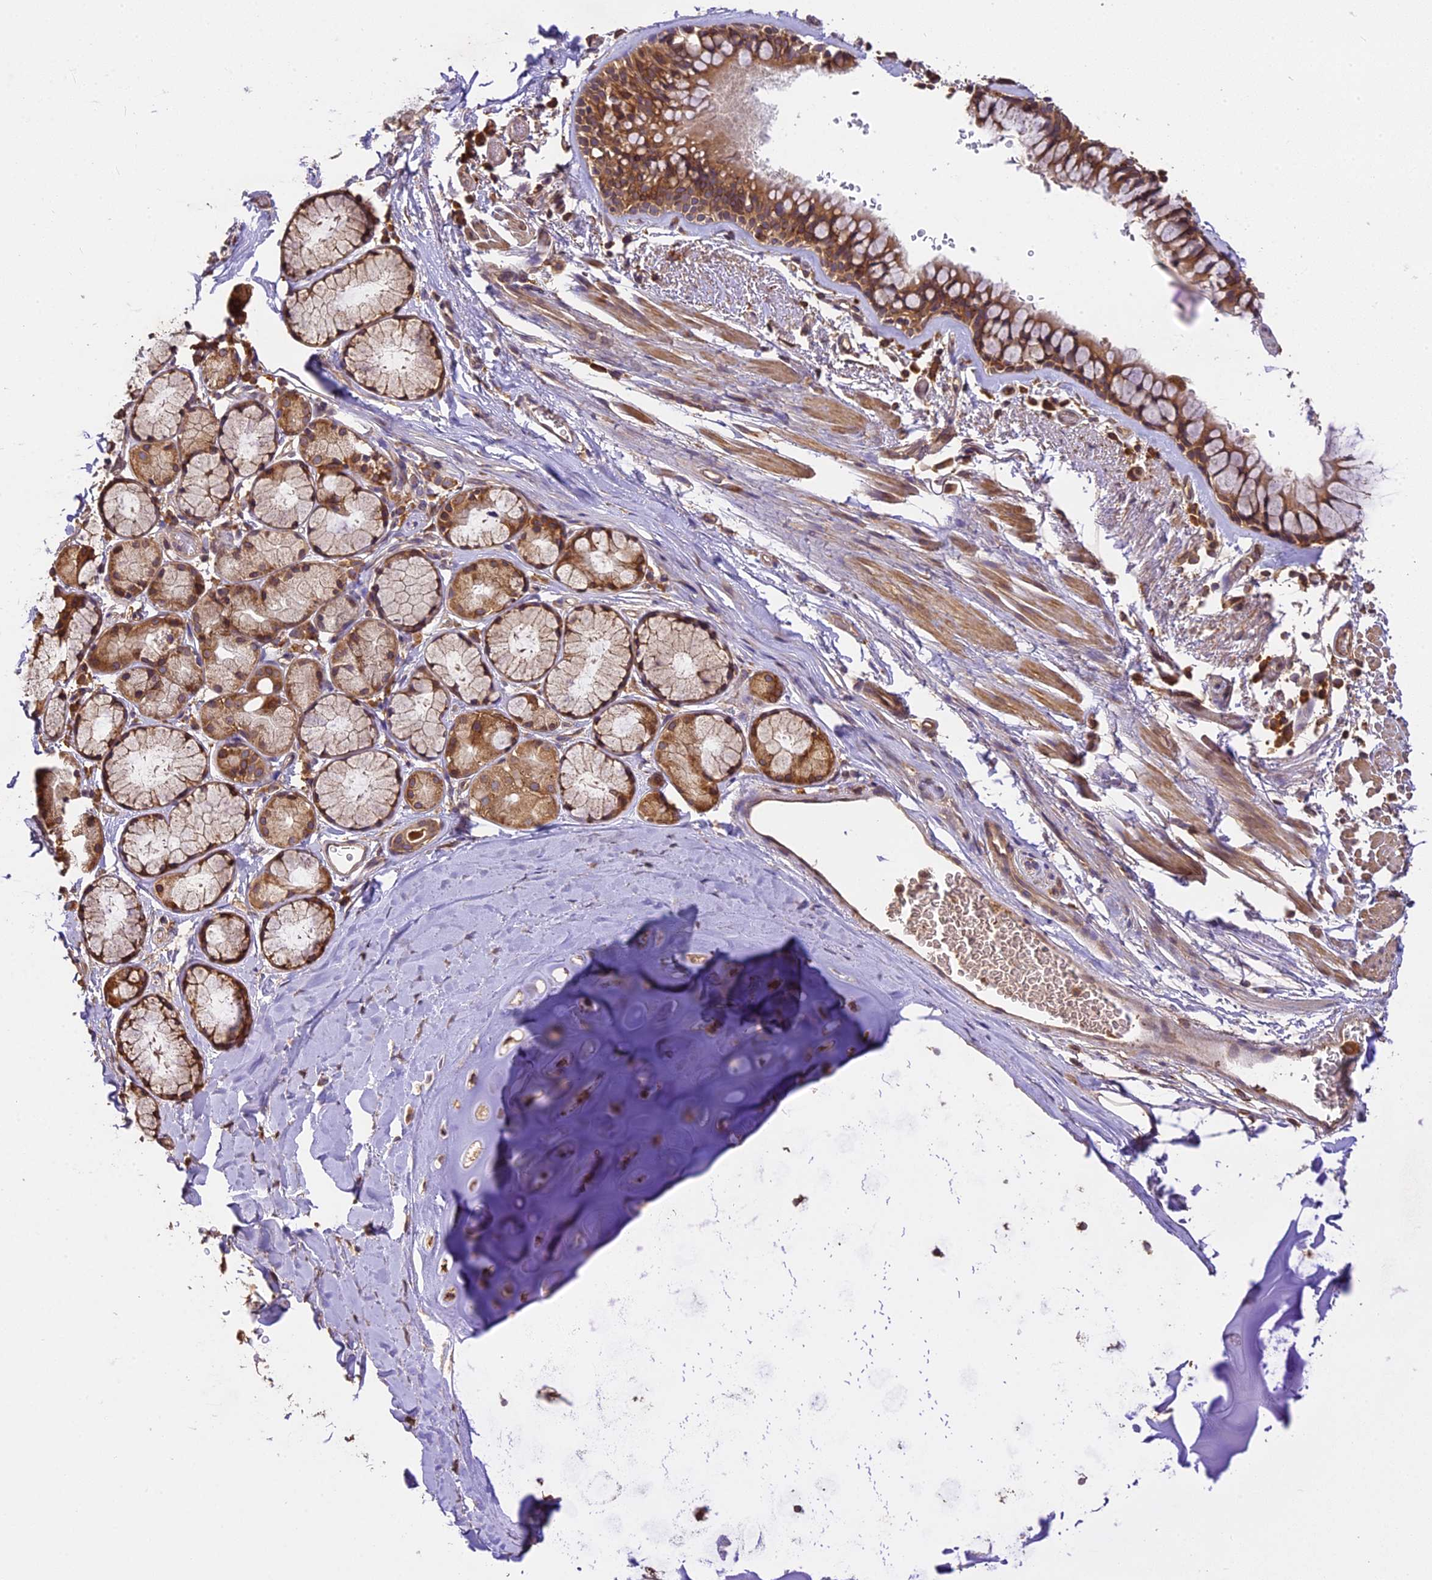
{"staining": {"intensity": "moderate", "quantity": ">75%", "location": "cytoplasmic/membranous"}, "tissue": "bronchus", "cell_type": "Respiratory epithelial cells", "image_type": "normal", "snomed": [{"axis": "morphology", "description": "Normal tissue, NOS"}, {"axis": "topography", "description": "Bronchus"}], "caption": "High-power microscopy captured an immunohistochemistry histopathology image of normal bronchus, revealing moderate cytoplasmic/membranous positivity in approximately >75% of respiratory epithelial cells.", "gene": "BRAP", "patient": {"sex": "male", "age": 65}}